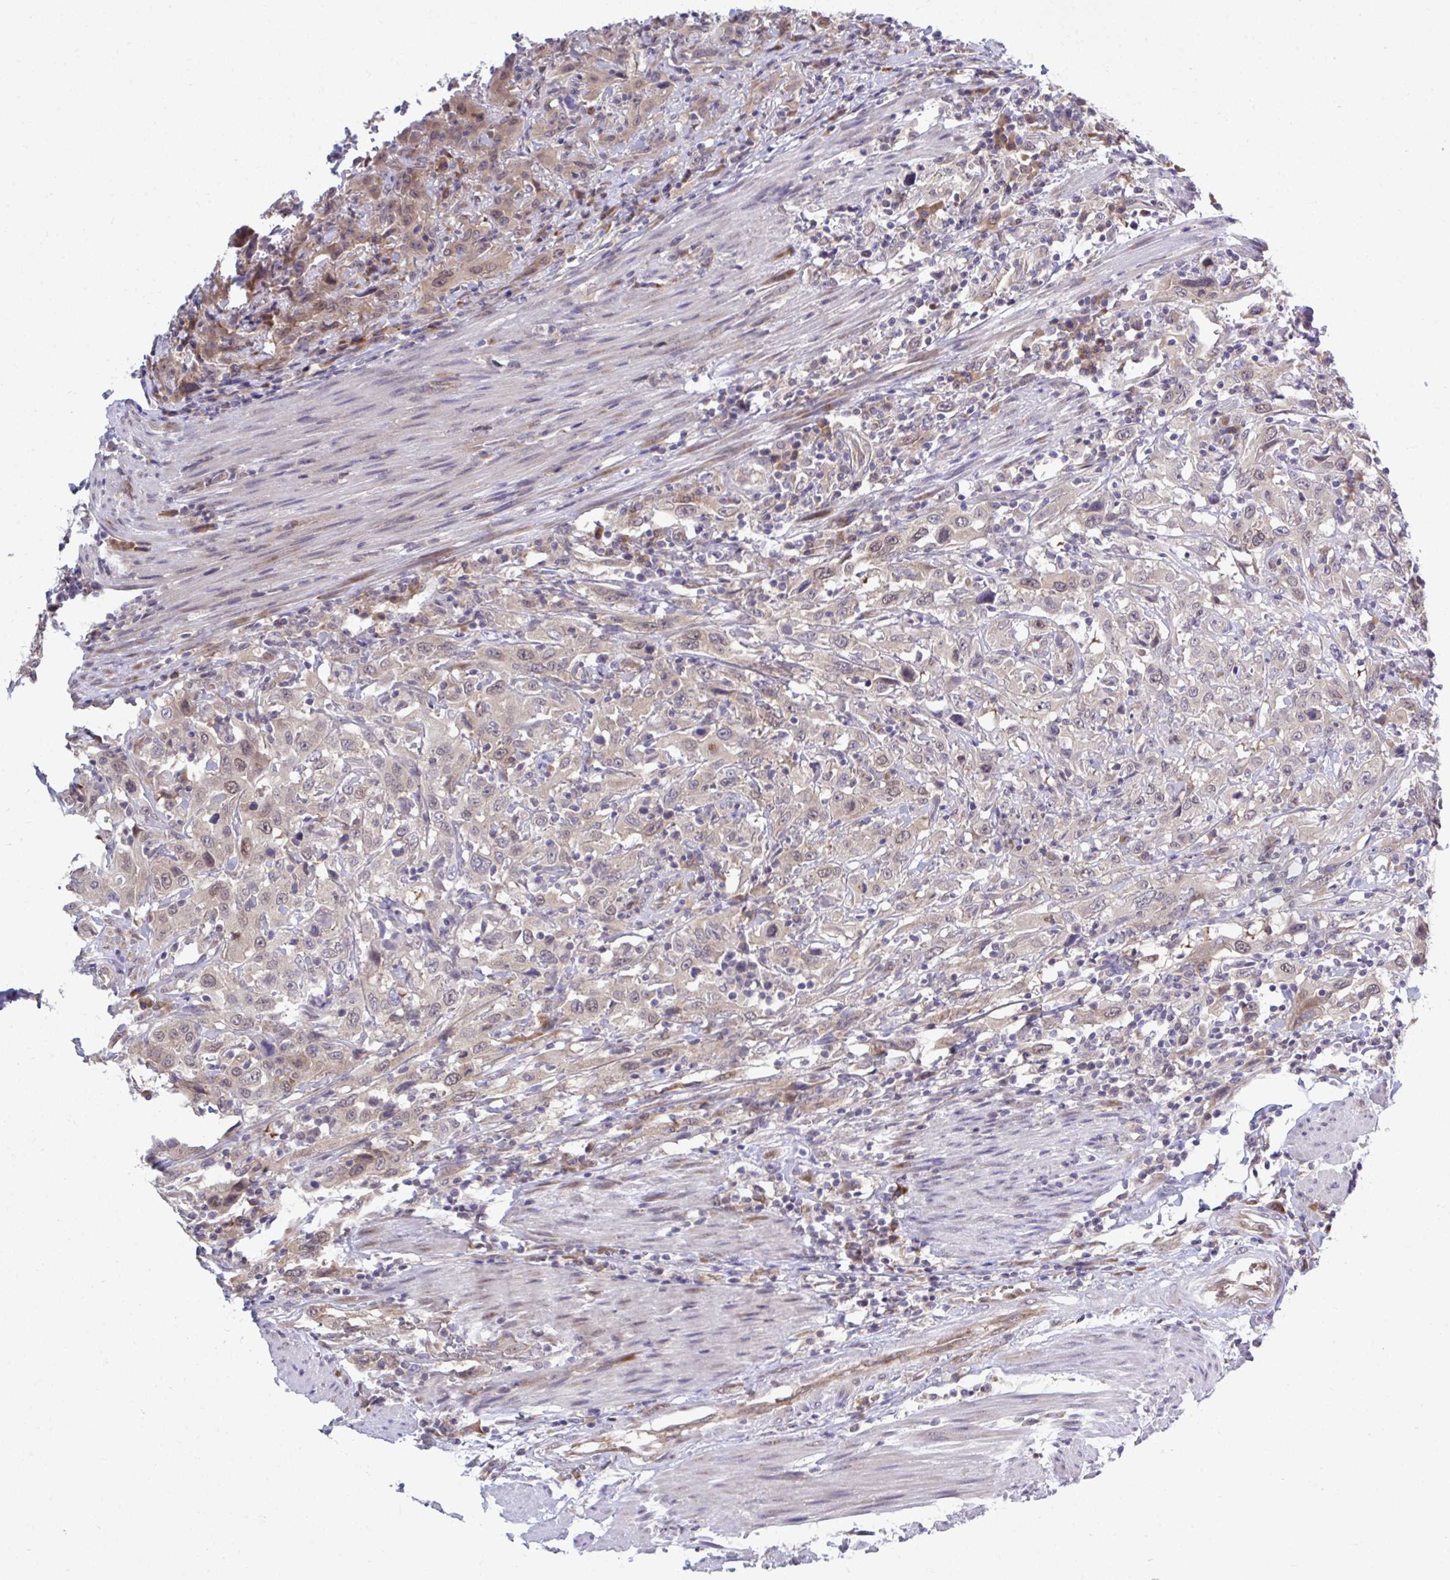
{"staining": {"intensity": "weak", "quantity": ">75%", "location": "cytoplasmic/membranous,nuclear"}, "tissue": "urothelial cancer", "cell_type": "Tumor cells", "image_type": "cancer", "snomed": [{"axis": "morphology", "description": "Urothelial carcinoma, High grade"}, {"axis": "topography", "description": "Urinary bladder"}], "caption": "Tumor cells exhibit low levels of weak cytoplasmic/membranous and nuclear staining in about >75% of cells in human high-grade urothelial carcinoma.", "gene": "SELENON", "patient": {"sex": "male", "age": 61}}